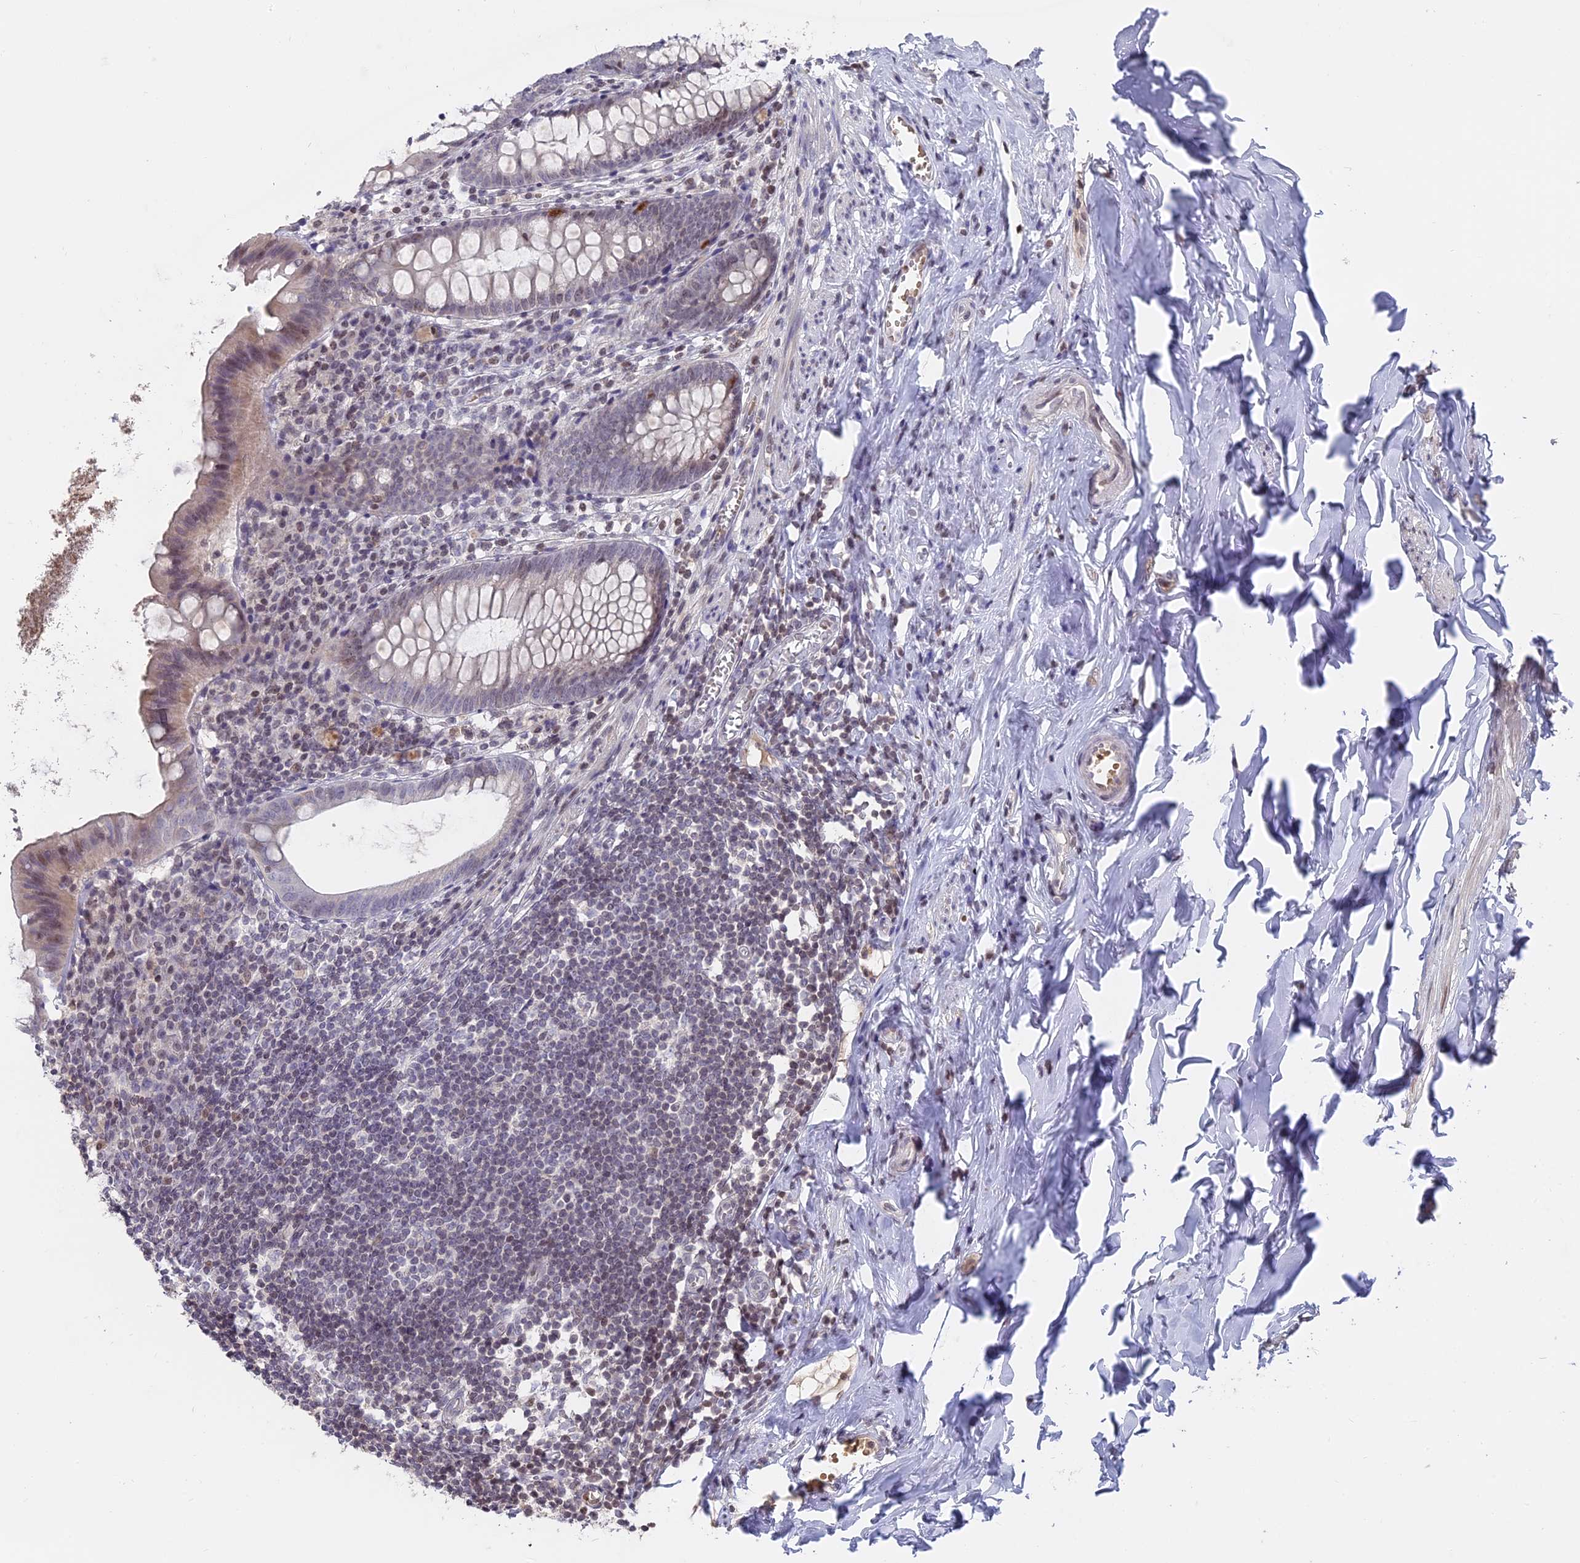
{"staining": {"intensity": "moderate", "quantity": "<25%", "location": "cytoplasmic/membranous,nuclear"}, "tissue": "appendix", "cell_type": "Glandular cells", "image_type": "normal", "snomed": [{"axis": "morphology", "description": "Normal tissue, NOS"}, {"axis": "topography", "description": "Appendix"}], "caption": "IHC micrograph of benign appendix: appendix stained using immunohistochemistry exhibits low levels of moderate protein expression localized specifically in the cytoplasmic/membranous,nuclear of glandular cells, appearing as a cytoplasmic/membranous,nuclear brown color.", "gene": "NR1H3", "patient": {"sex": "female", "age": 51}}